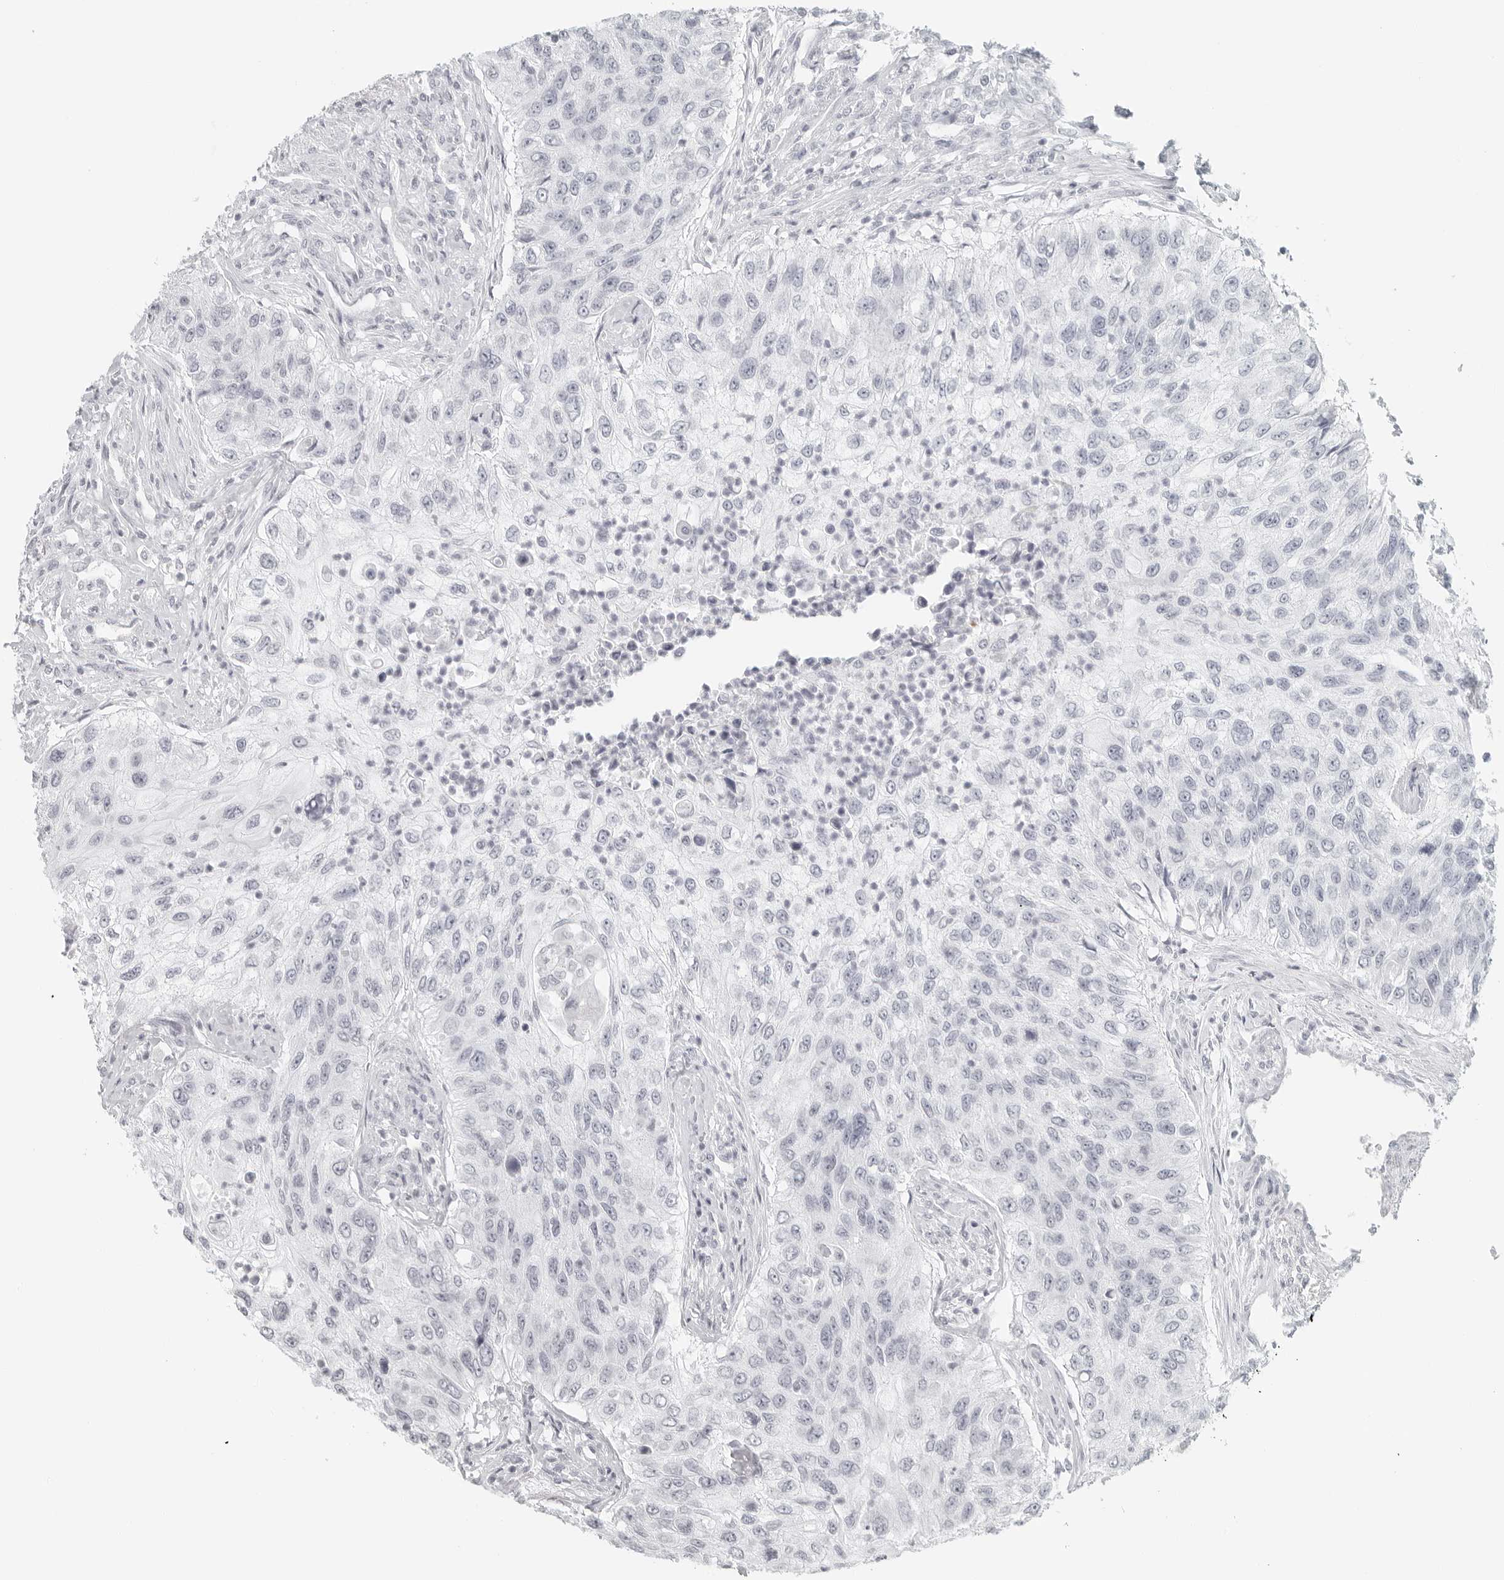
{"staining": {"intensity": "negative", "quantity": "none", "location": "none"}, "tissue": "urothelial cancer", "cell_type": "Tumor cells", "image_type": "cancer", "snomed": [{"axis": "morphology", "description": "Urothelial carcinoma, High grade"}, {"axis": "topography", "description": "Urinary bladder"}], "caption": "High-grade urothelial carcinoma was stained to show a protein in brown. There is no significant staining in tumor cells.", "gene": "RPS6KC1", "patient": {"sex": "female", "age": 60}}